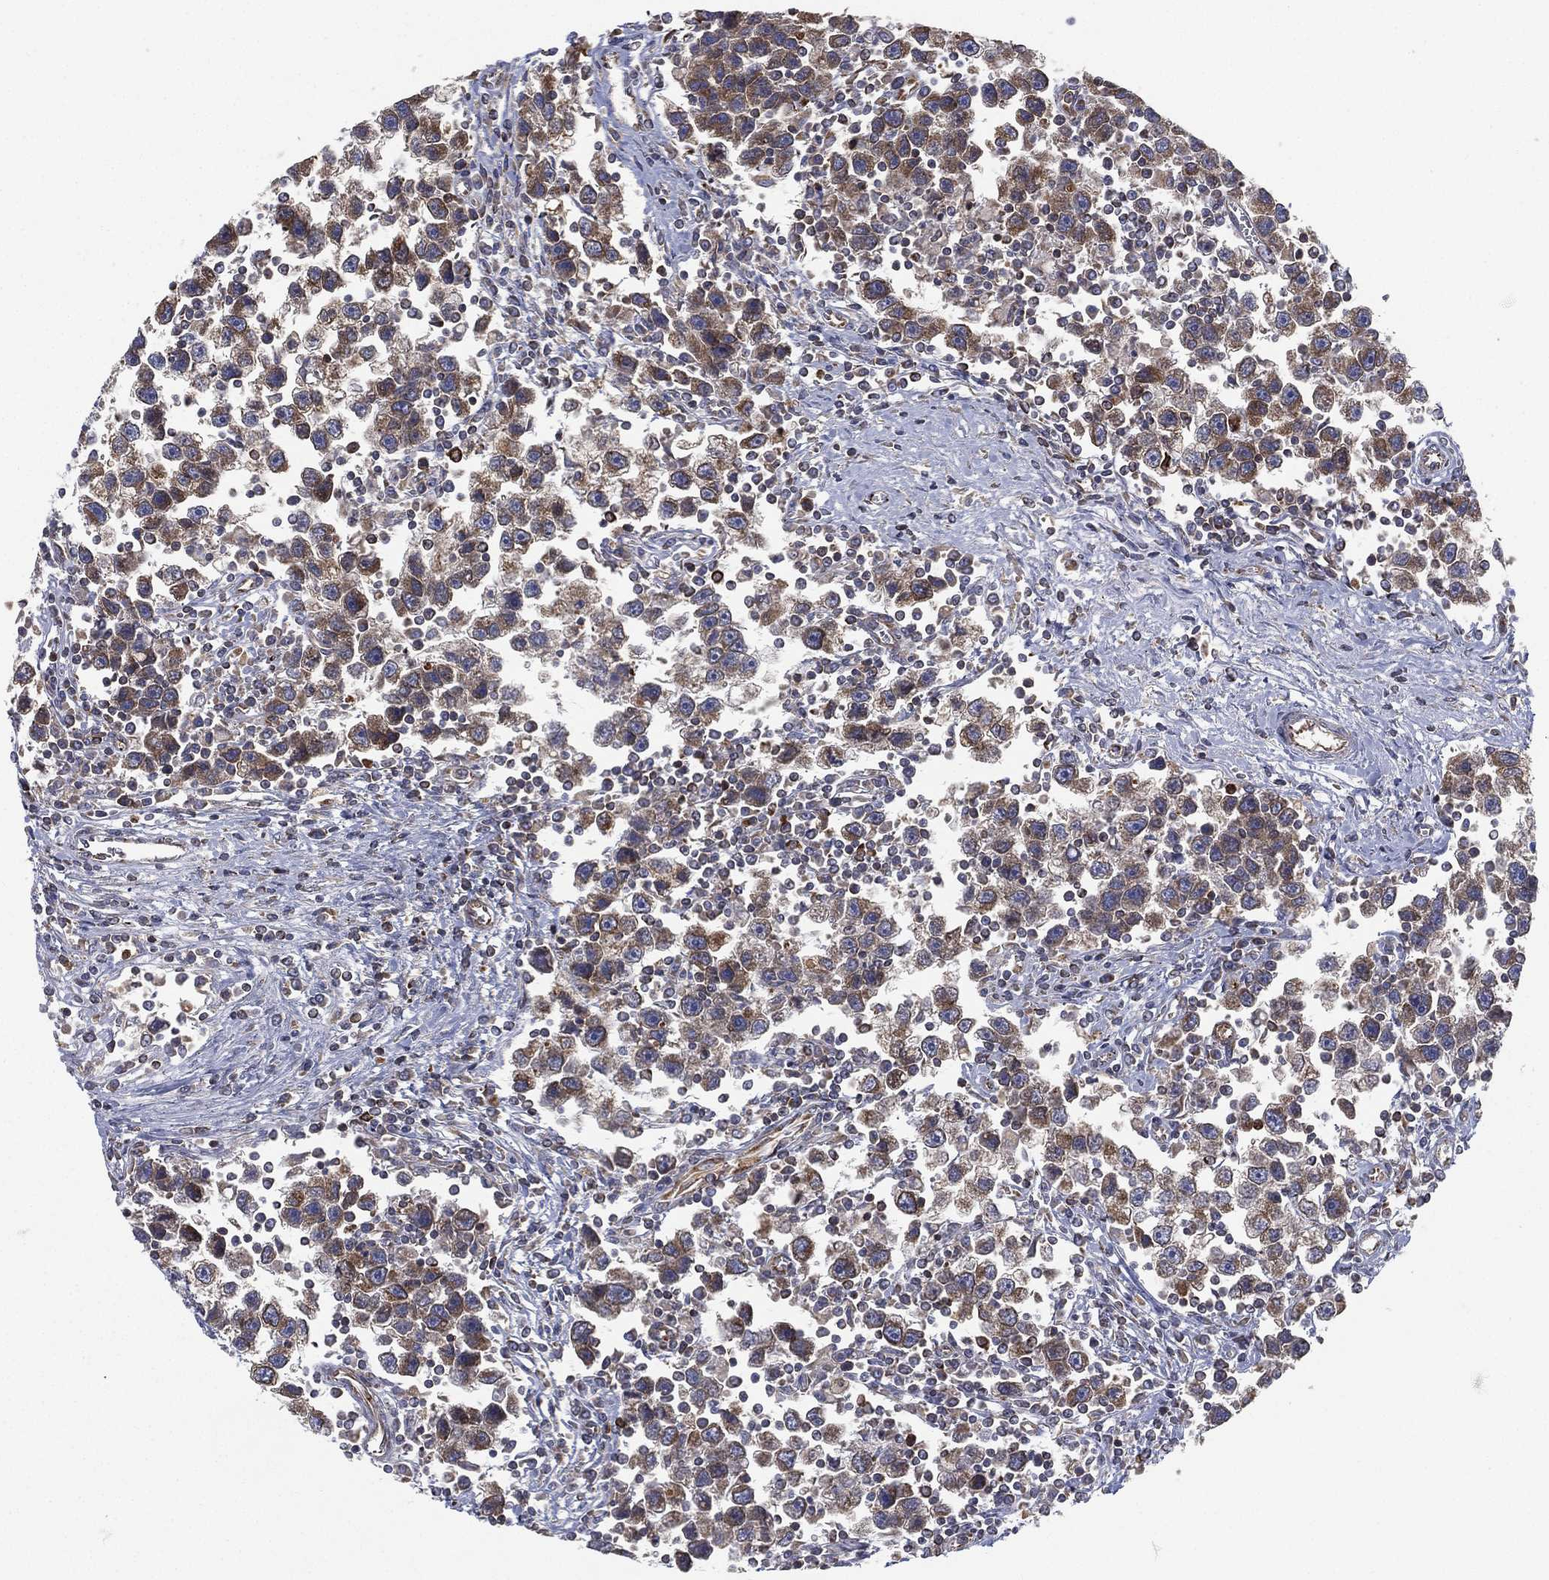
{"staining": {"intensity": "moderate", "quantity": "25%-75%", "location": "cytoplasmic/membranous"}, "tissue": "testis cancer", "cell_type": "Tumor cells", "image_type": "cancer", "snomed": [{"axis": "morphology", "description": "Seminoma, NOS"}, {"axis": "topography", "description": "Testis"}], "caption": "This micrograph shows testis seminoma stained with immunohistochemistry (IHC) to label a protein in brown. The cytoplasmic/membranous of tumor cells show moderate positivity for the protein. Nuclei are counter-stained blue.", "gene": "CYB5B", "patient": {"sex": "male", "age": 30}}